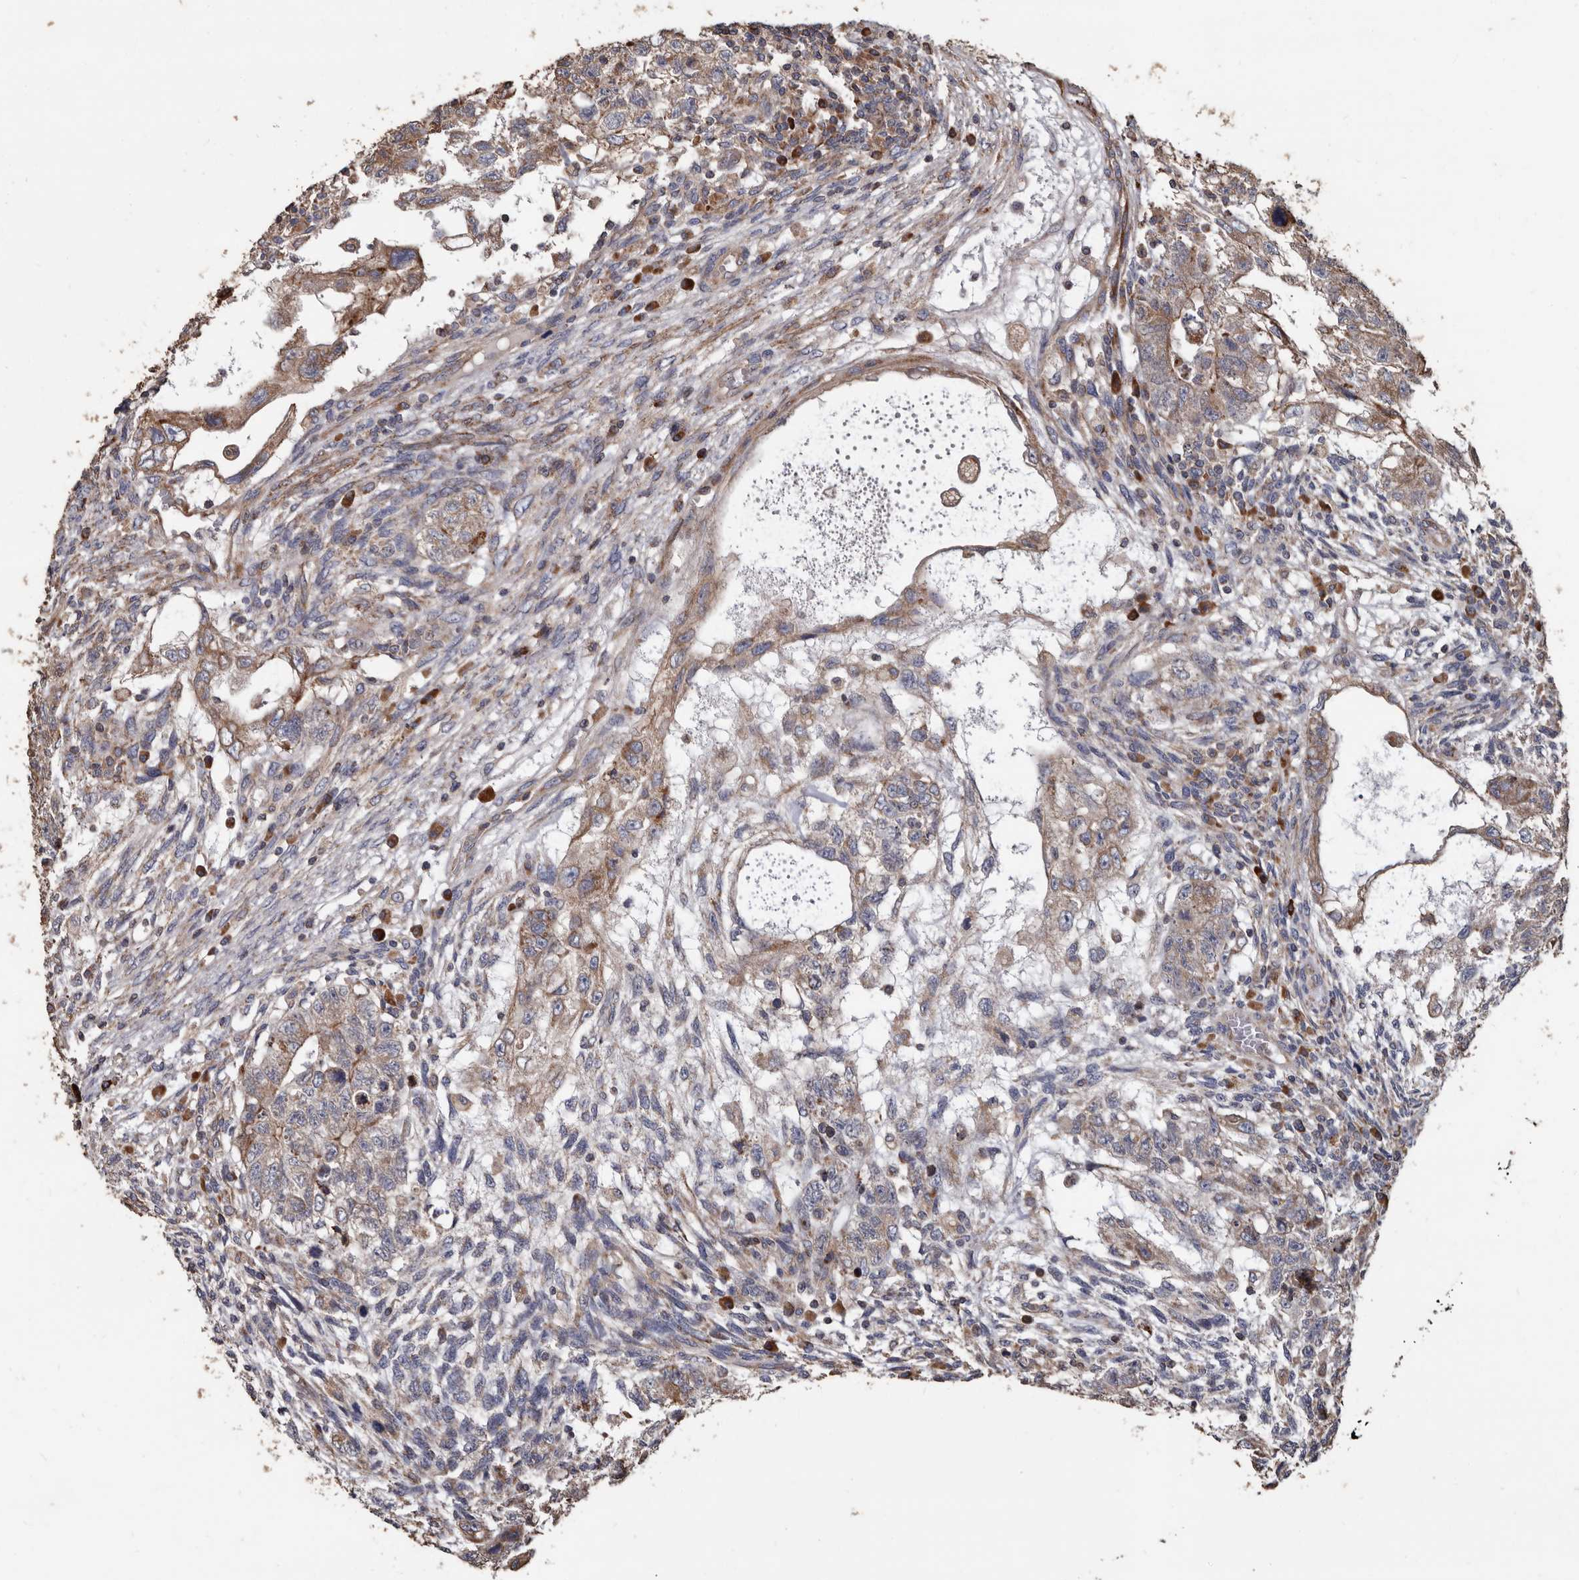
{"staining": {"intensity": "weak", "quantity": ">75%", "location": "cytoplasmic/membranous"}, "tissue": "testis cancer", "cell_type": "Tumor cells", "image_type": "cancer", "snomed": [{"axis": "morphology", "description": "Normal tissue, NOS"}, {"axis": "morphology", "description": "Carcinoma, Embryonal, NOS"}, {"axis": "topography", "description": "Testis"}], "caption": "Immunohistochemistry staining of embryonal carcinoma (testis), which exhibits low levels of weak cytoplasmic/membranous expression in about >75% of tumor cells indicating weak cytoplasmic/membranous protein positivity. The staining was performed using DAB (3,3'-diaminobenzidine) (brown) for protein detection and nuclei were counterstained in hematoxylin (blue).", "gene": "OSGIN2", "patient": {"sex": "male", "age": 36}}